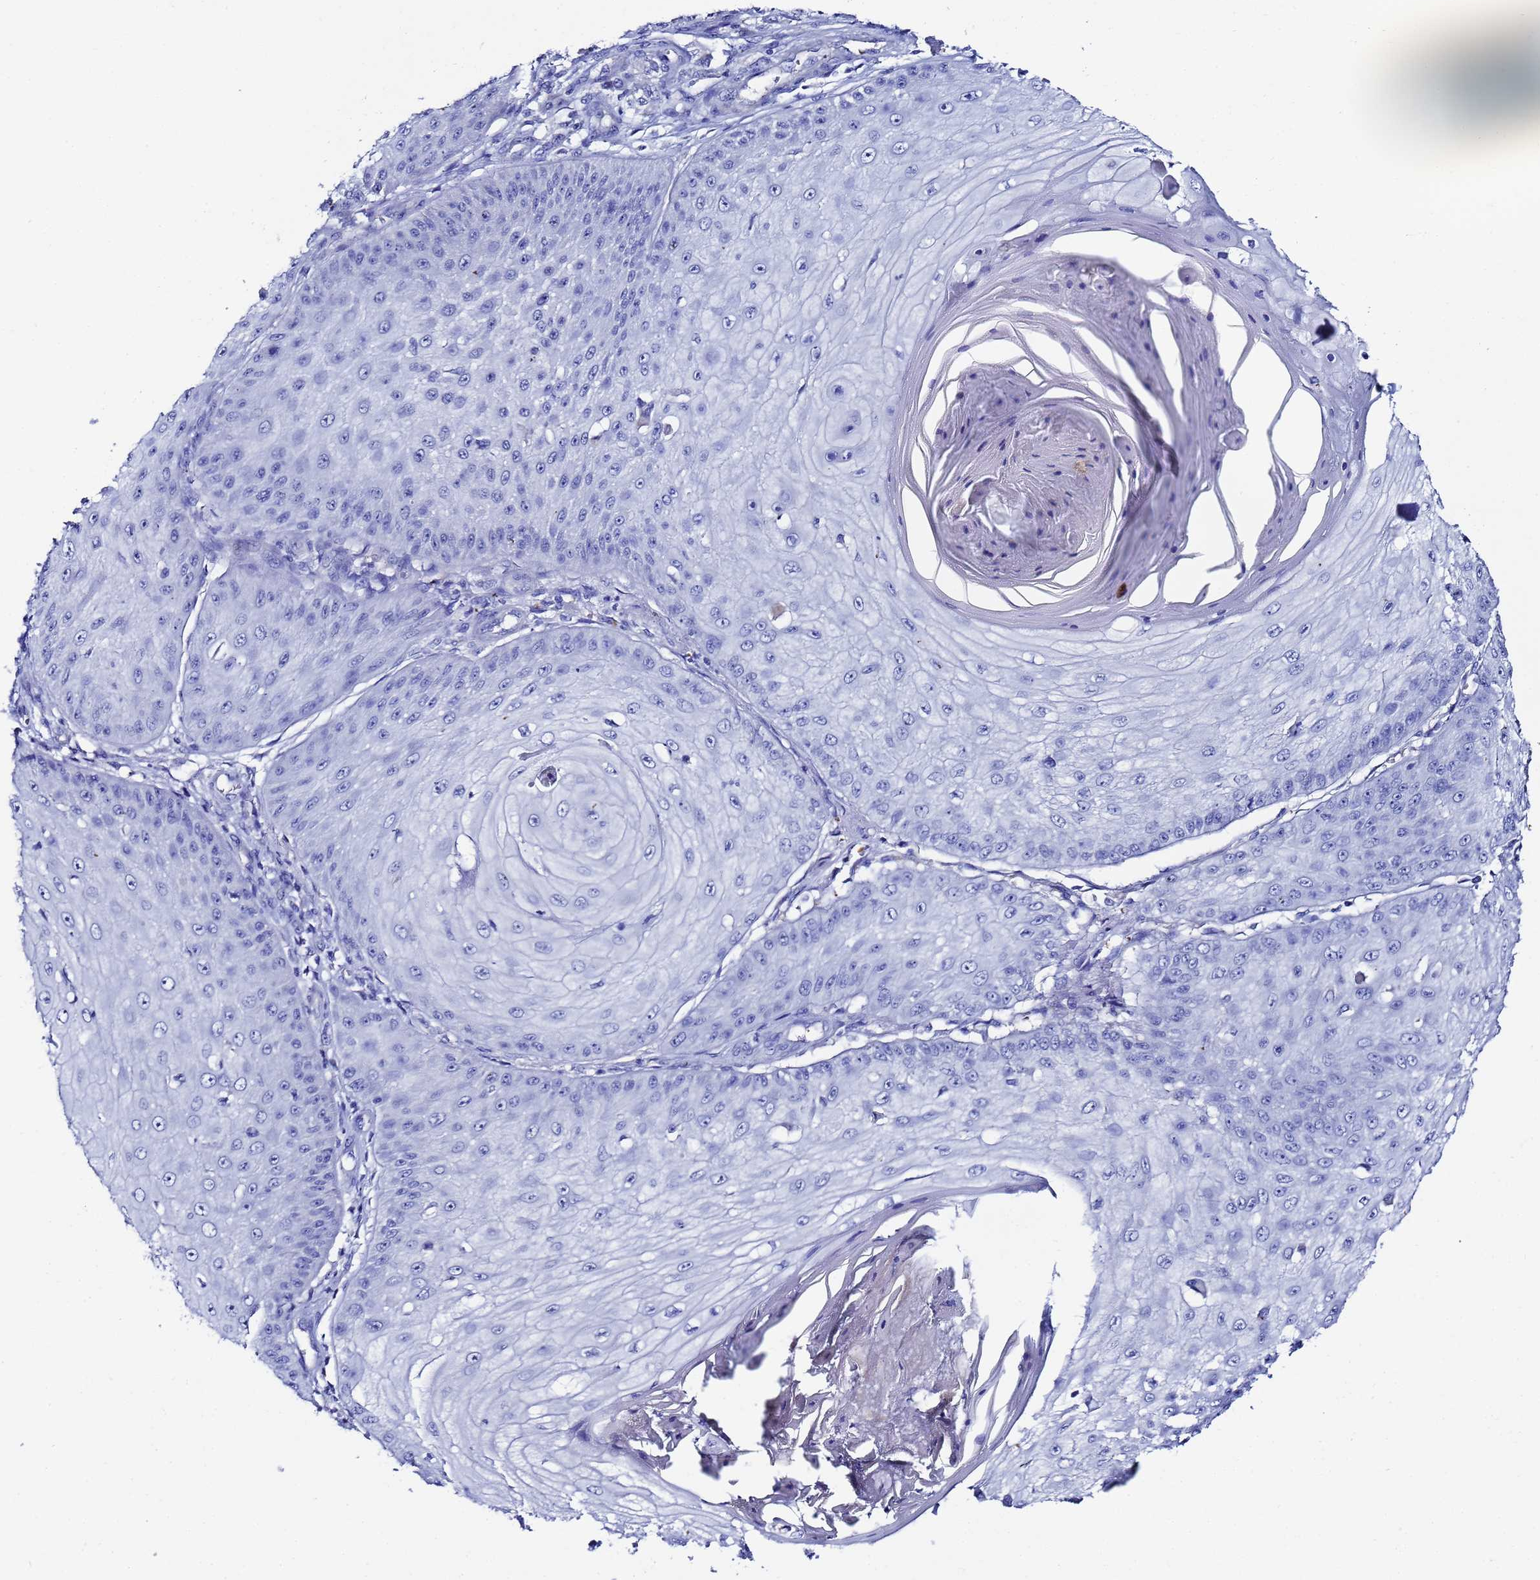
{"staining": {"intensity": "negative", "quantity": "none", "location": "none"}, "tissue": "skin cancer", "cell_type": "Tumor cells", "image_type": "cancer", "snomed": [{"axis": "morphology", "description": "Squamous cell carcinoma, NOS"}, {"axis": "topography", "description": "Skin"}], "caption": "Tumor cells show no significant protein expression in squamous cell carcinoma (skin).", "gene": "ZNF26", "patient": {"sex": "male", "age": 70}}